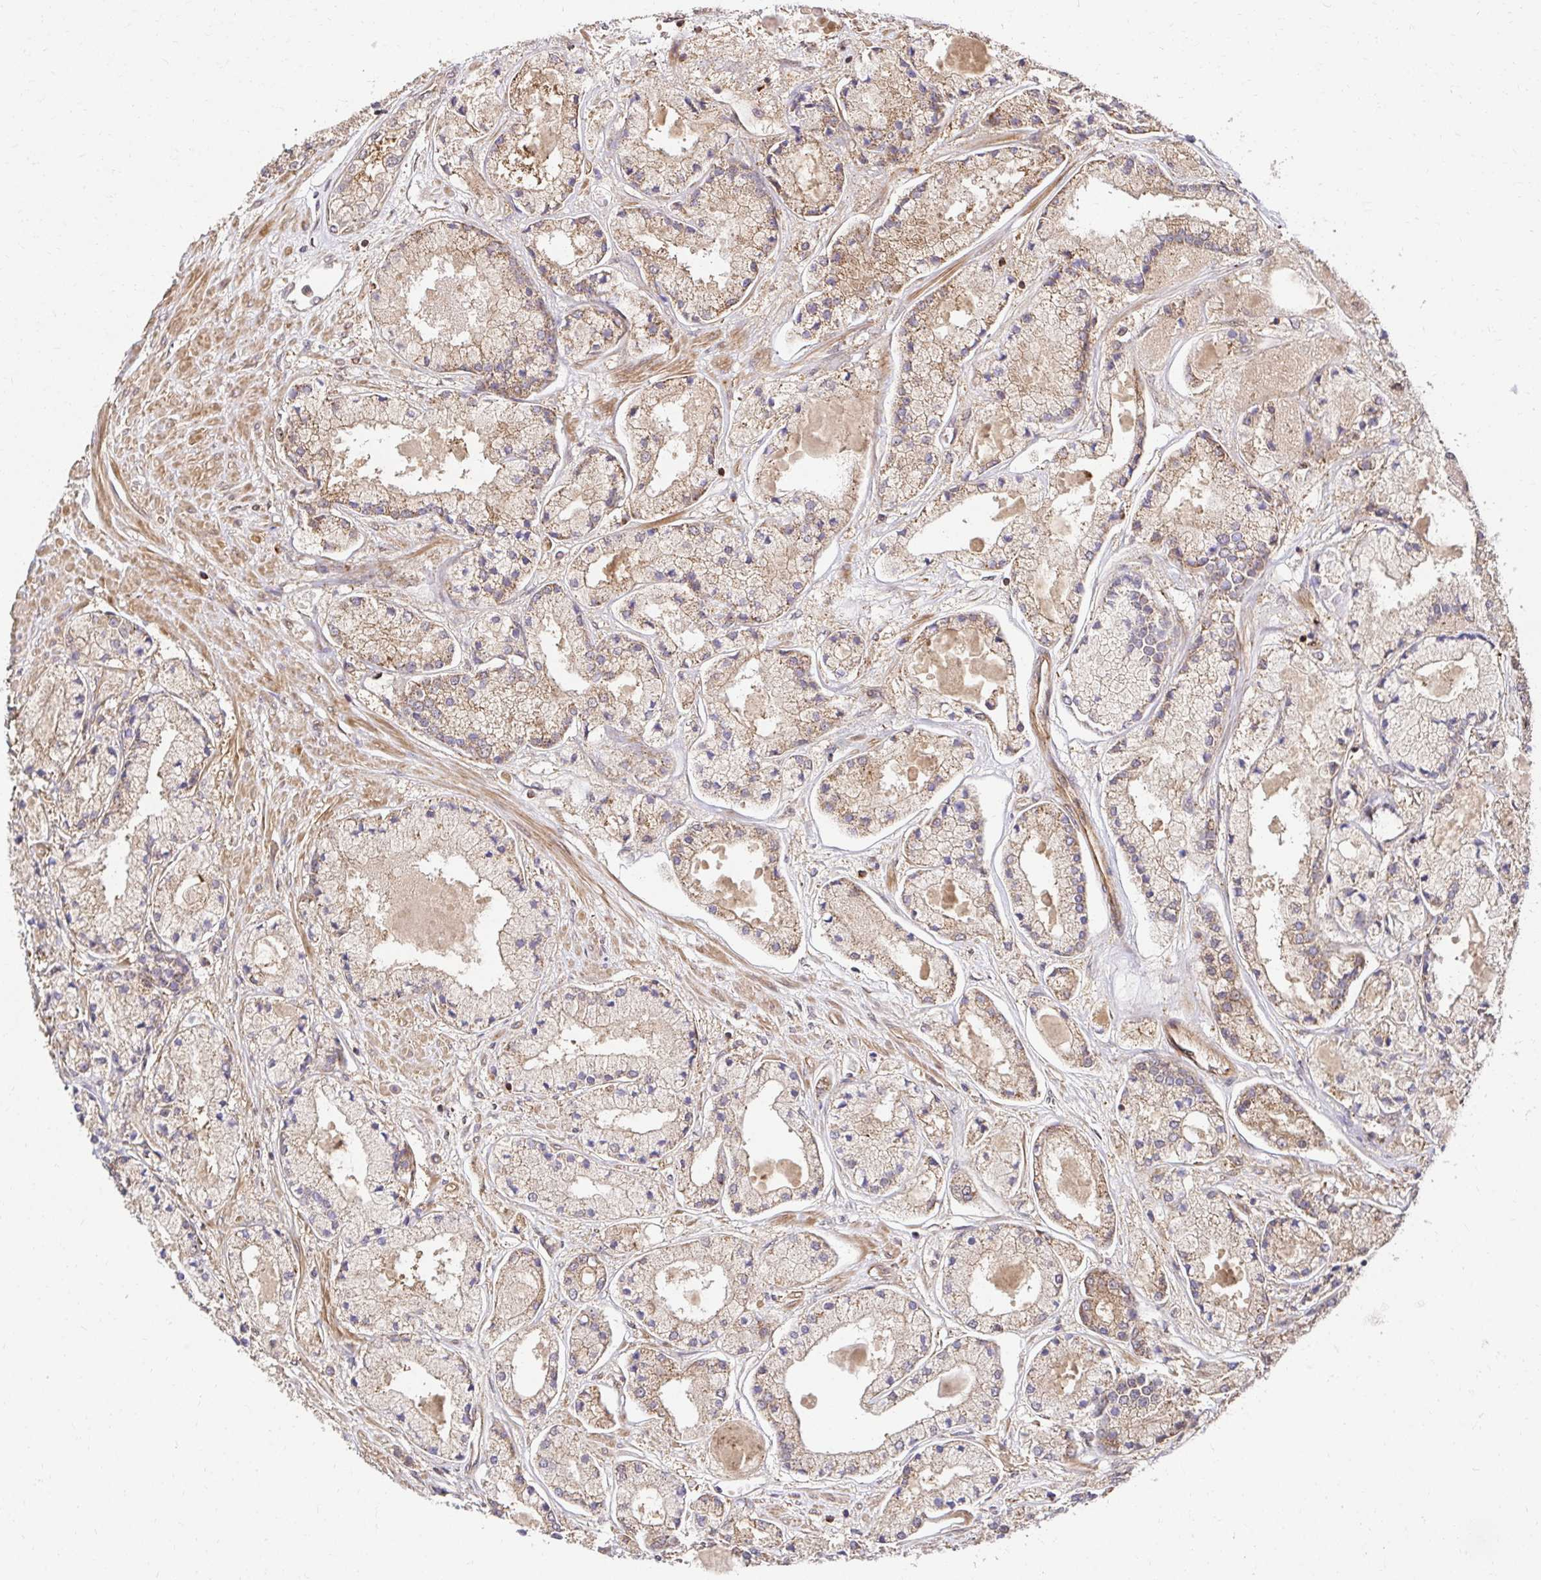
{"staining": {"intensity": "weak", "quantity": "25%-75%", "location": "cytoplasmic/membranous"}, "tissue": "prostate cancer", "cell_type": "Tumor cells", "image_type": "cancer", "snomed": [{"axis": "morphology", "description": "Adenocarcinoma, High grade"}, {"axis": "topography", "description": "Prostate"}], "caption": "Protein staining reveals weak cytoplasmic/membranous positivity in about 25%-75% of tumor cells in prostate high-grade adenocarcinoma.", "gene": "PSMA4", "patient": {"sex": "male", "age": 67}}